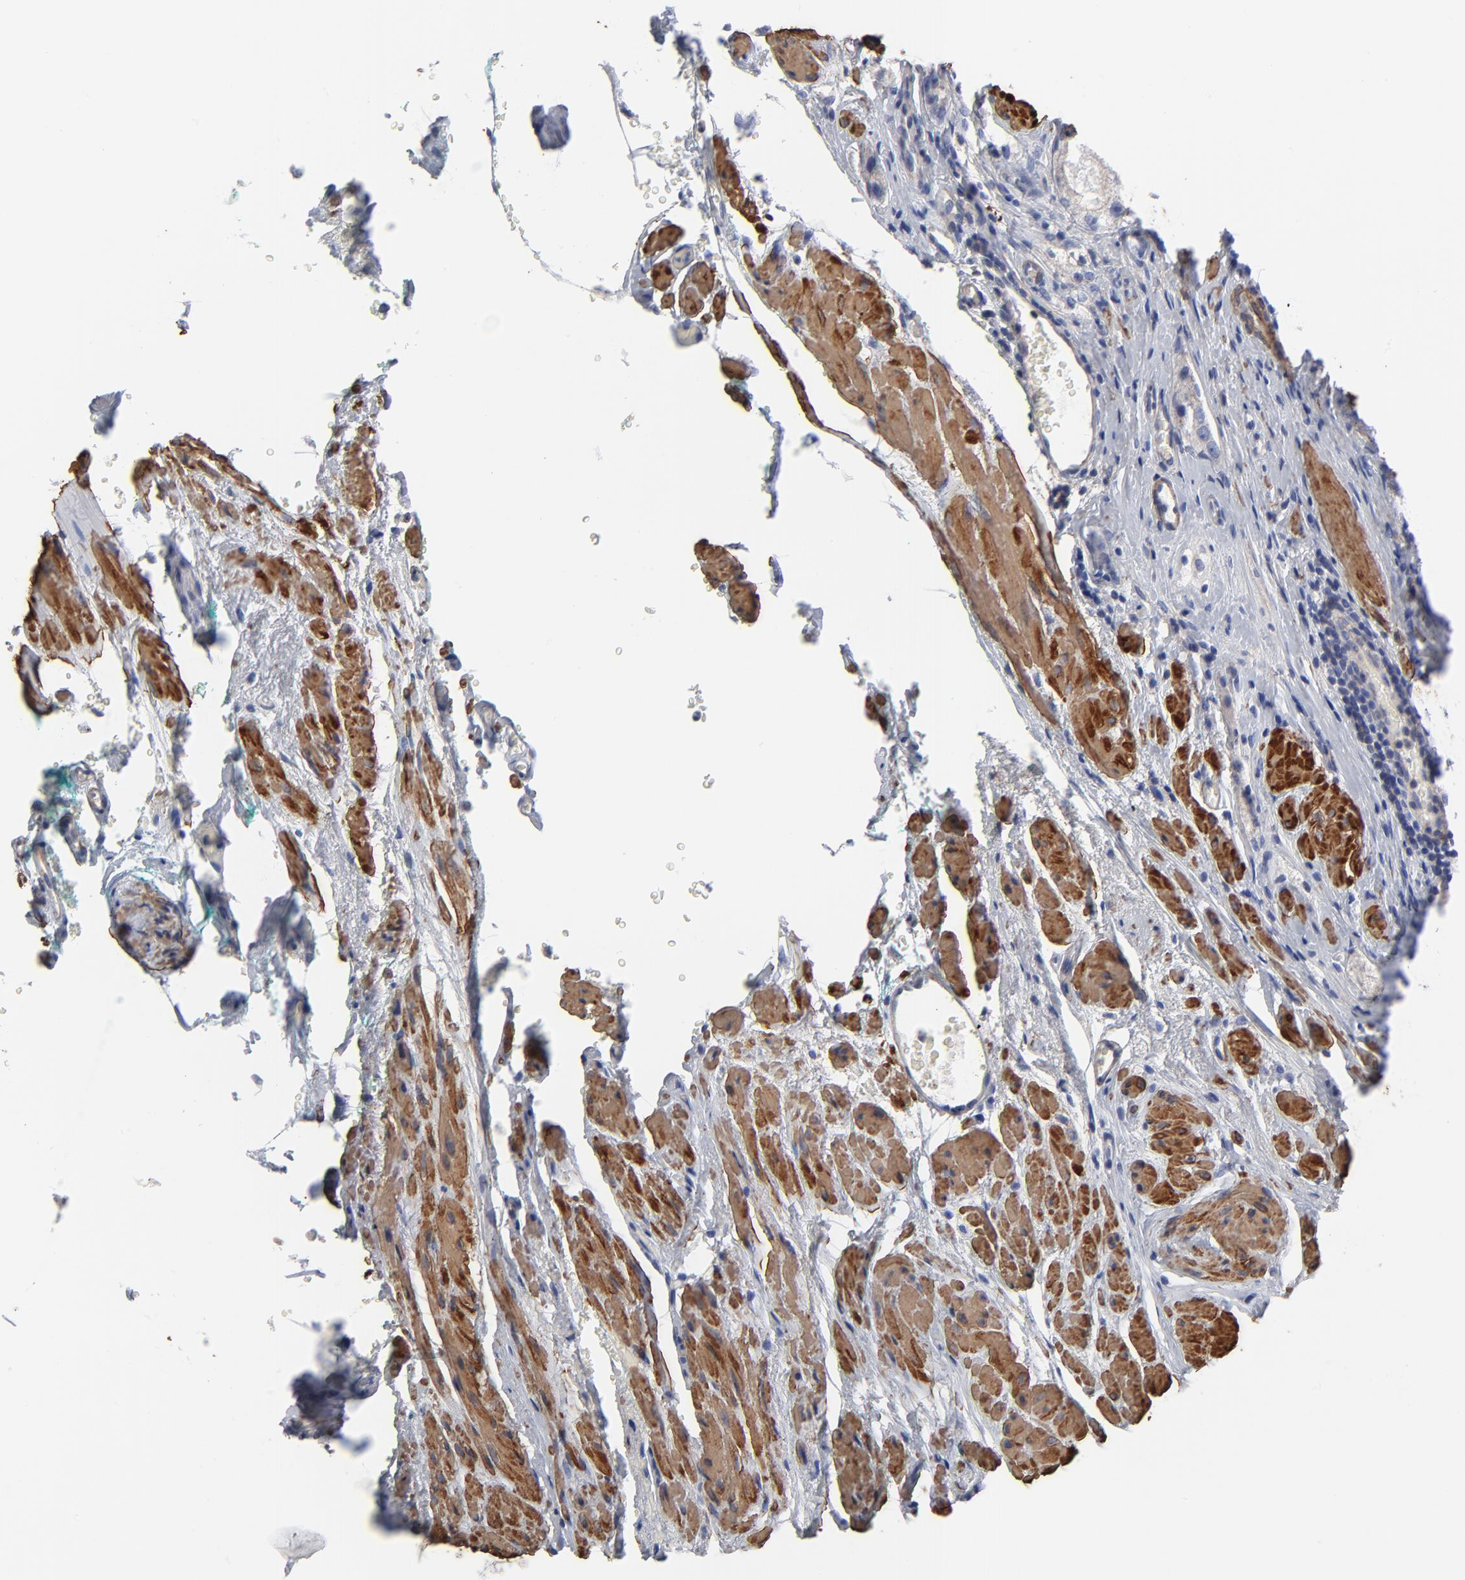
{"staining": {"intensity": "negative", "quantity": "none", "location": "none"}, "tissue": "prostate cancer", "cell_type": "Tumor cells", "image_type": "cancer", "snomed": [{"axis": "morphology", "description": "Adenocarcinoma, High grade"}, {"axis": "topography", "description": "Prostate"}], "caption": "A histopathology image of human prostate cancer is negative for staining in tumor cells. (Immunohistochemistry, brightfield microscopy, high magnification).", "gene": "ACTA2", "patient": {"sex": "male", "age": 63}}